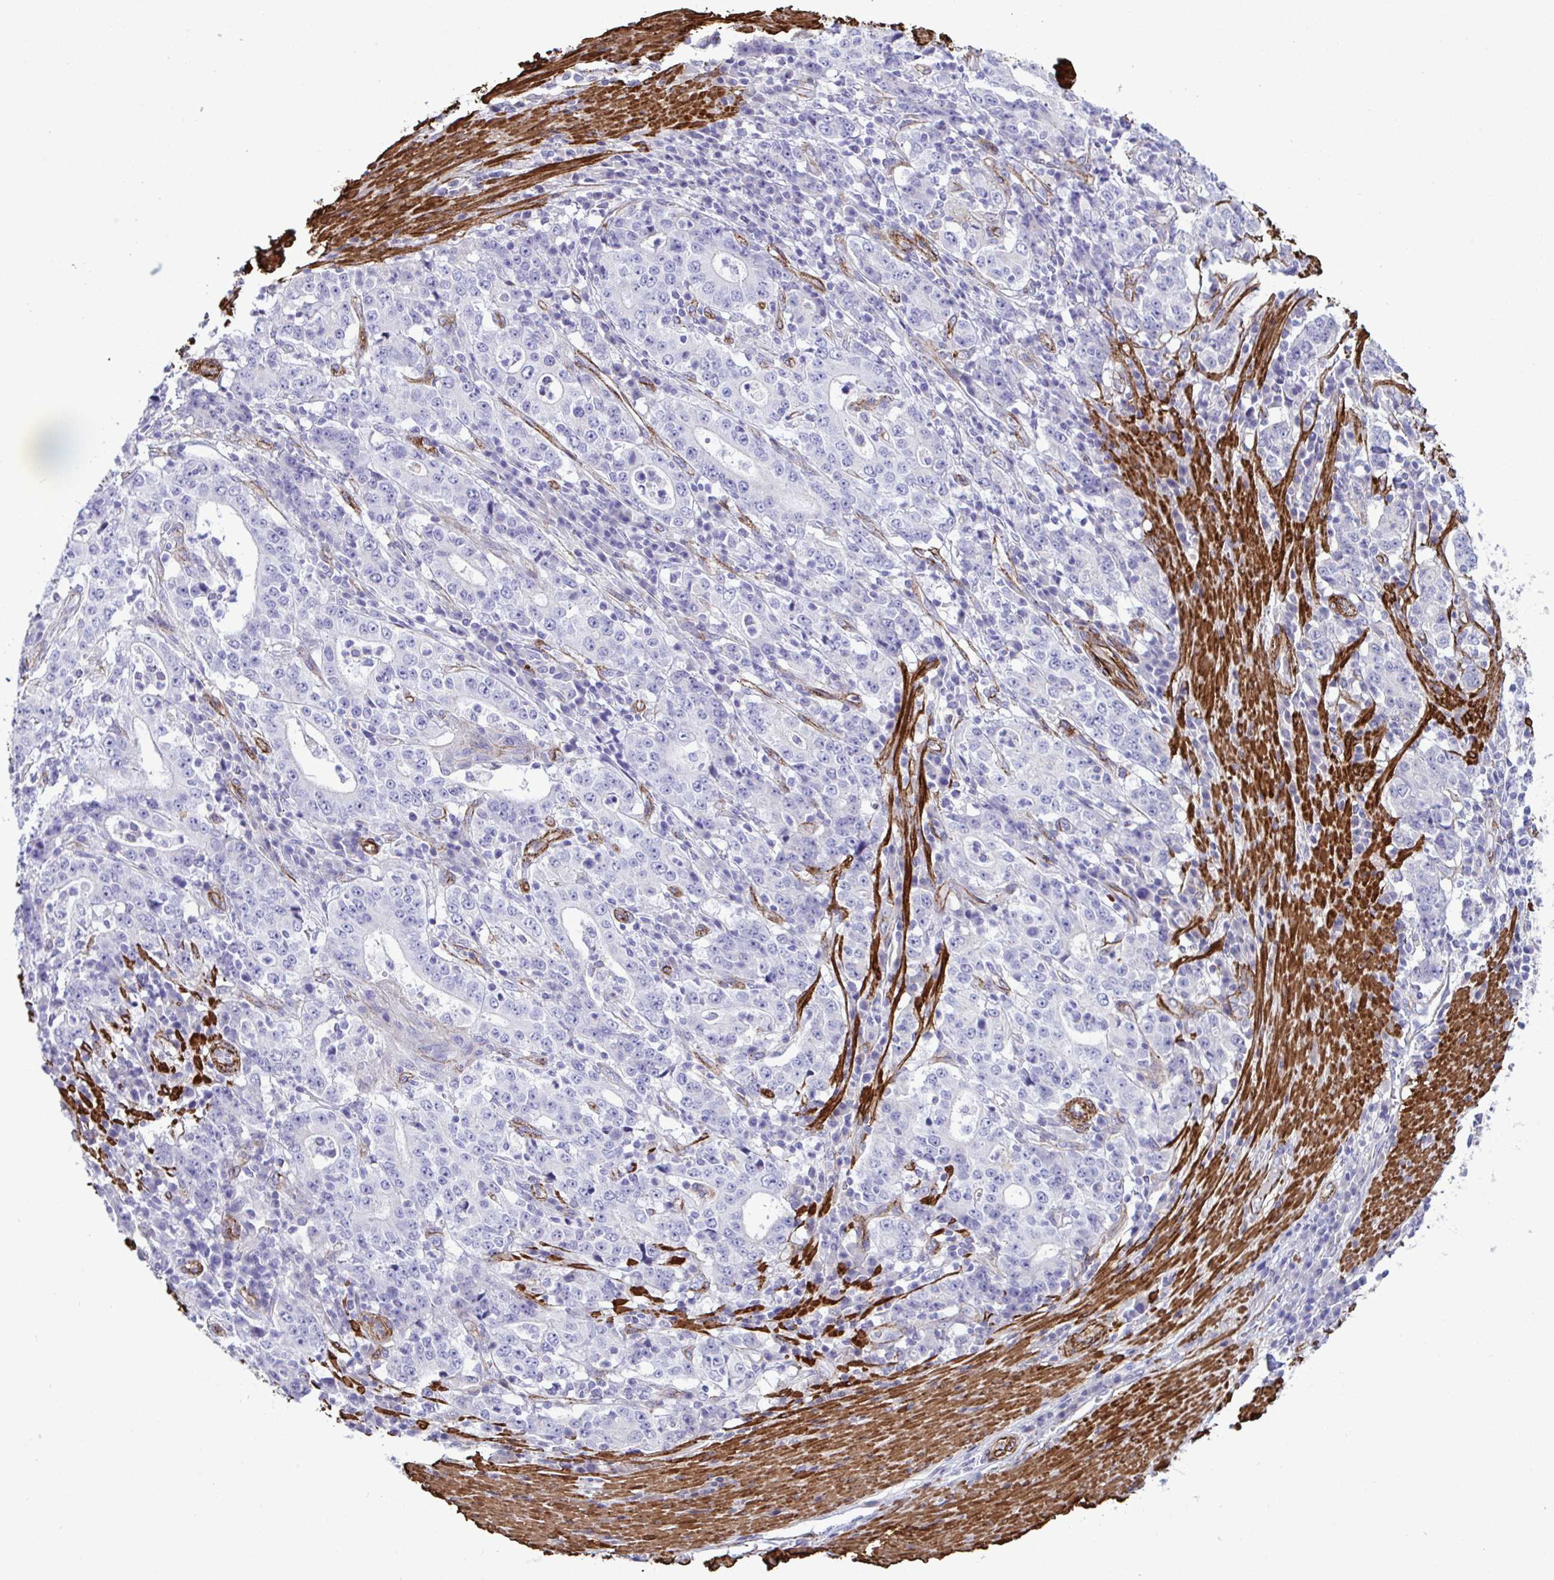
{"staining": {"intensity": "negative", "quantity": "none", "location": "none"}, "tissue": "stomach cancer", "cell_type": "Tumor cells", "image_type": "cancer", "snomed": [{"axis": "morphology", "description": "Normal tissue, NOS"}, {"axis": "morphology", "description": "Adenocarcinoma, NOS"}, {"axis": "topography", "description": "Stomach, upper"}, {"axis": "topography", "description": "Stomach"}], "caption": "An immunohistochemistry photomicrograph of stomach cancer is shown. There is no staining in tumor cells of stomach cancer.", "gene": "SYNPO2L", "patient": {"sex": "male", "age": 59}}